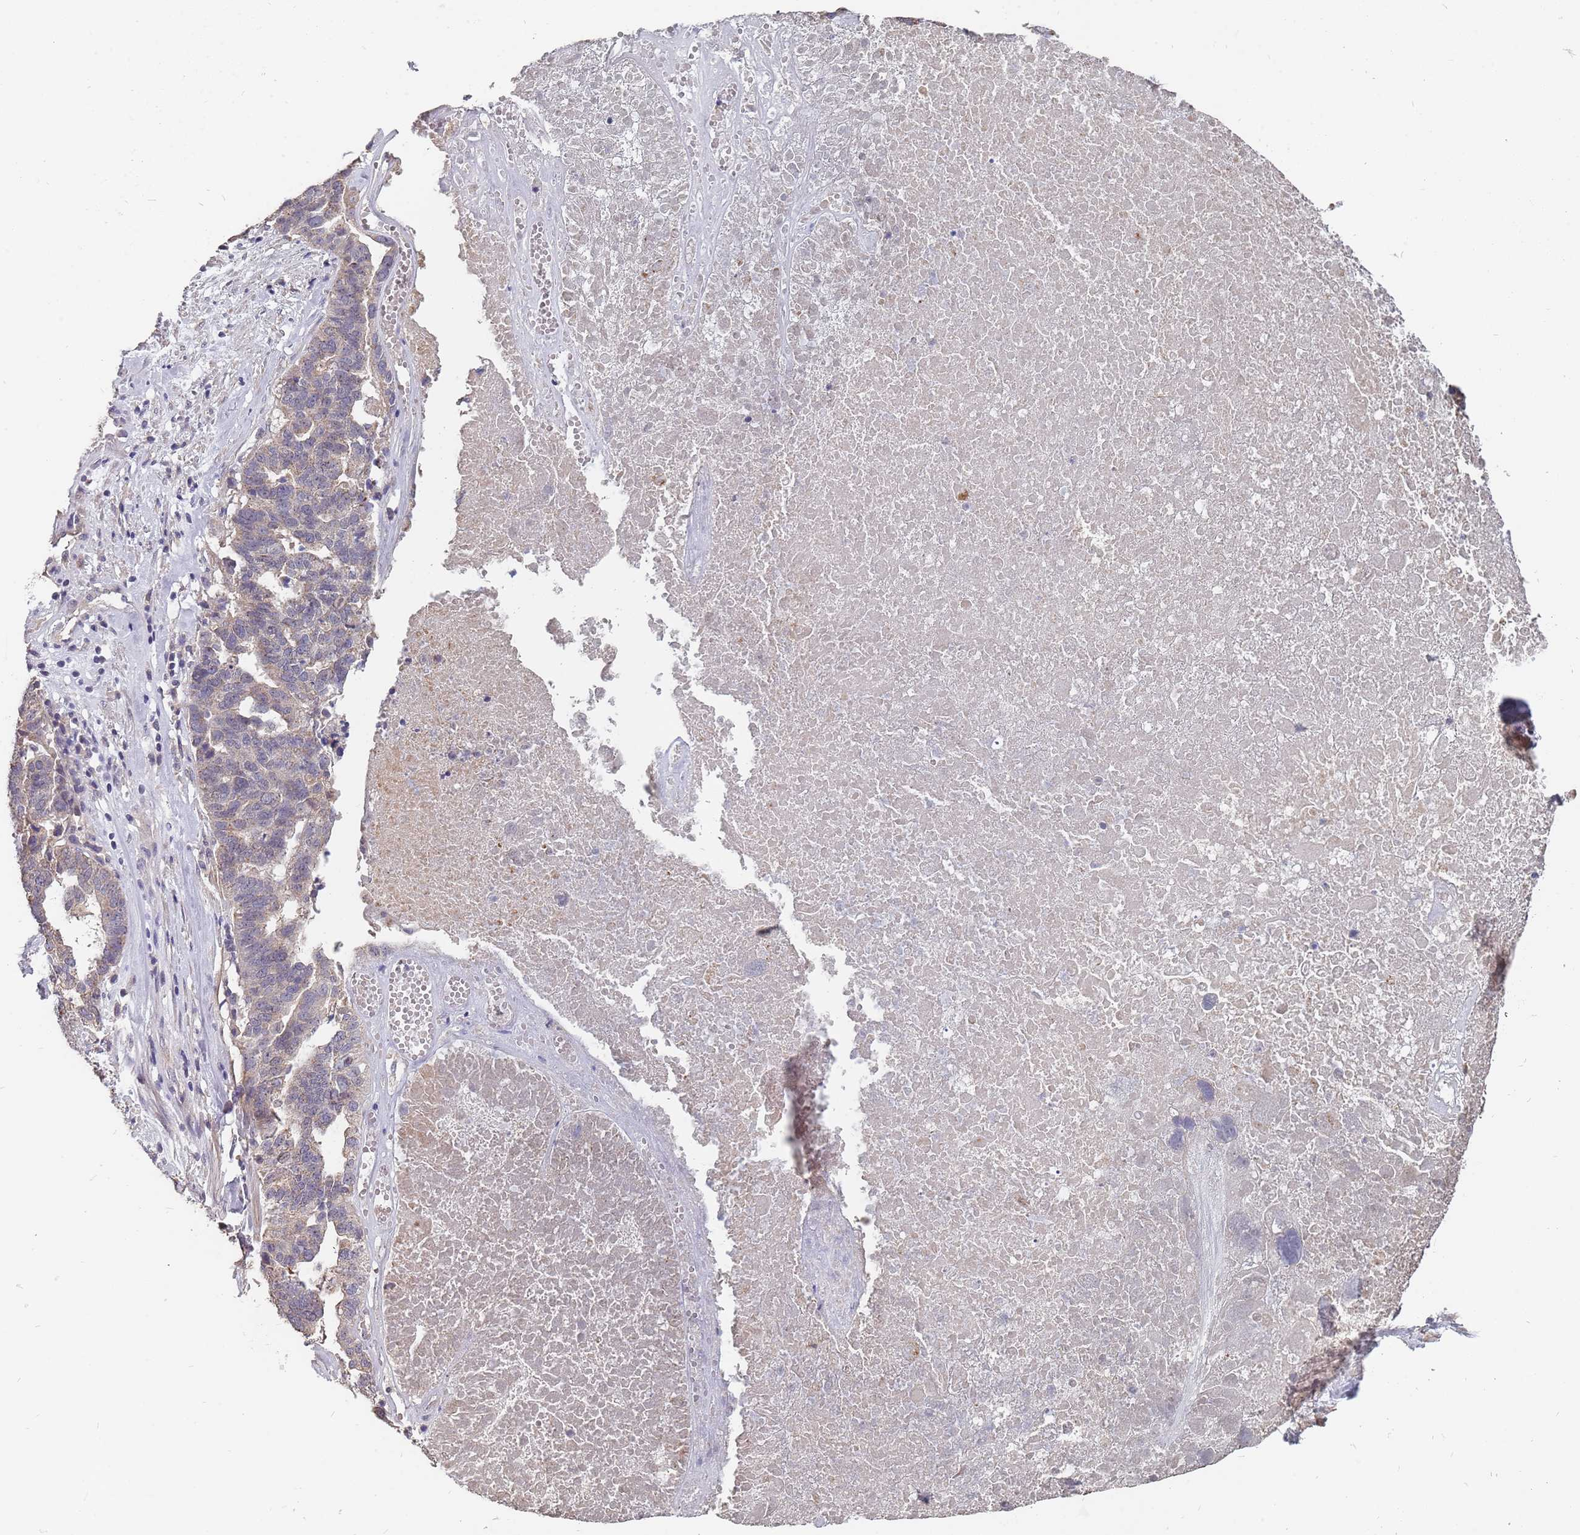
{"staining": {"intensity": "weak", "quantity": ">75%", "location": "cytoplasmic/membranous"}, "tissue": "ovarian cancer", "cell_type": "Tumor cells", "image_type": "cancer", "snomed": [{"axis": "morphology", "description": "Cystadenocarcinoma, serous, NOS"}, {"axis": "topography", "description": "Ovary"}], "caption": "The micrograph demonstrates staining of serous cystadenocarcinoma (ovarian), revealing weak cytoplasmic/membranous protein positivity (brown color) within tumor cells.", "gene": "TCEANC2", "patient": {"sex": "female", "age": 59}}